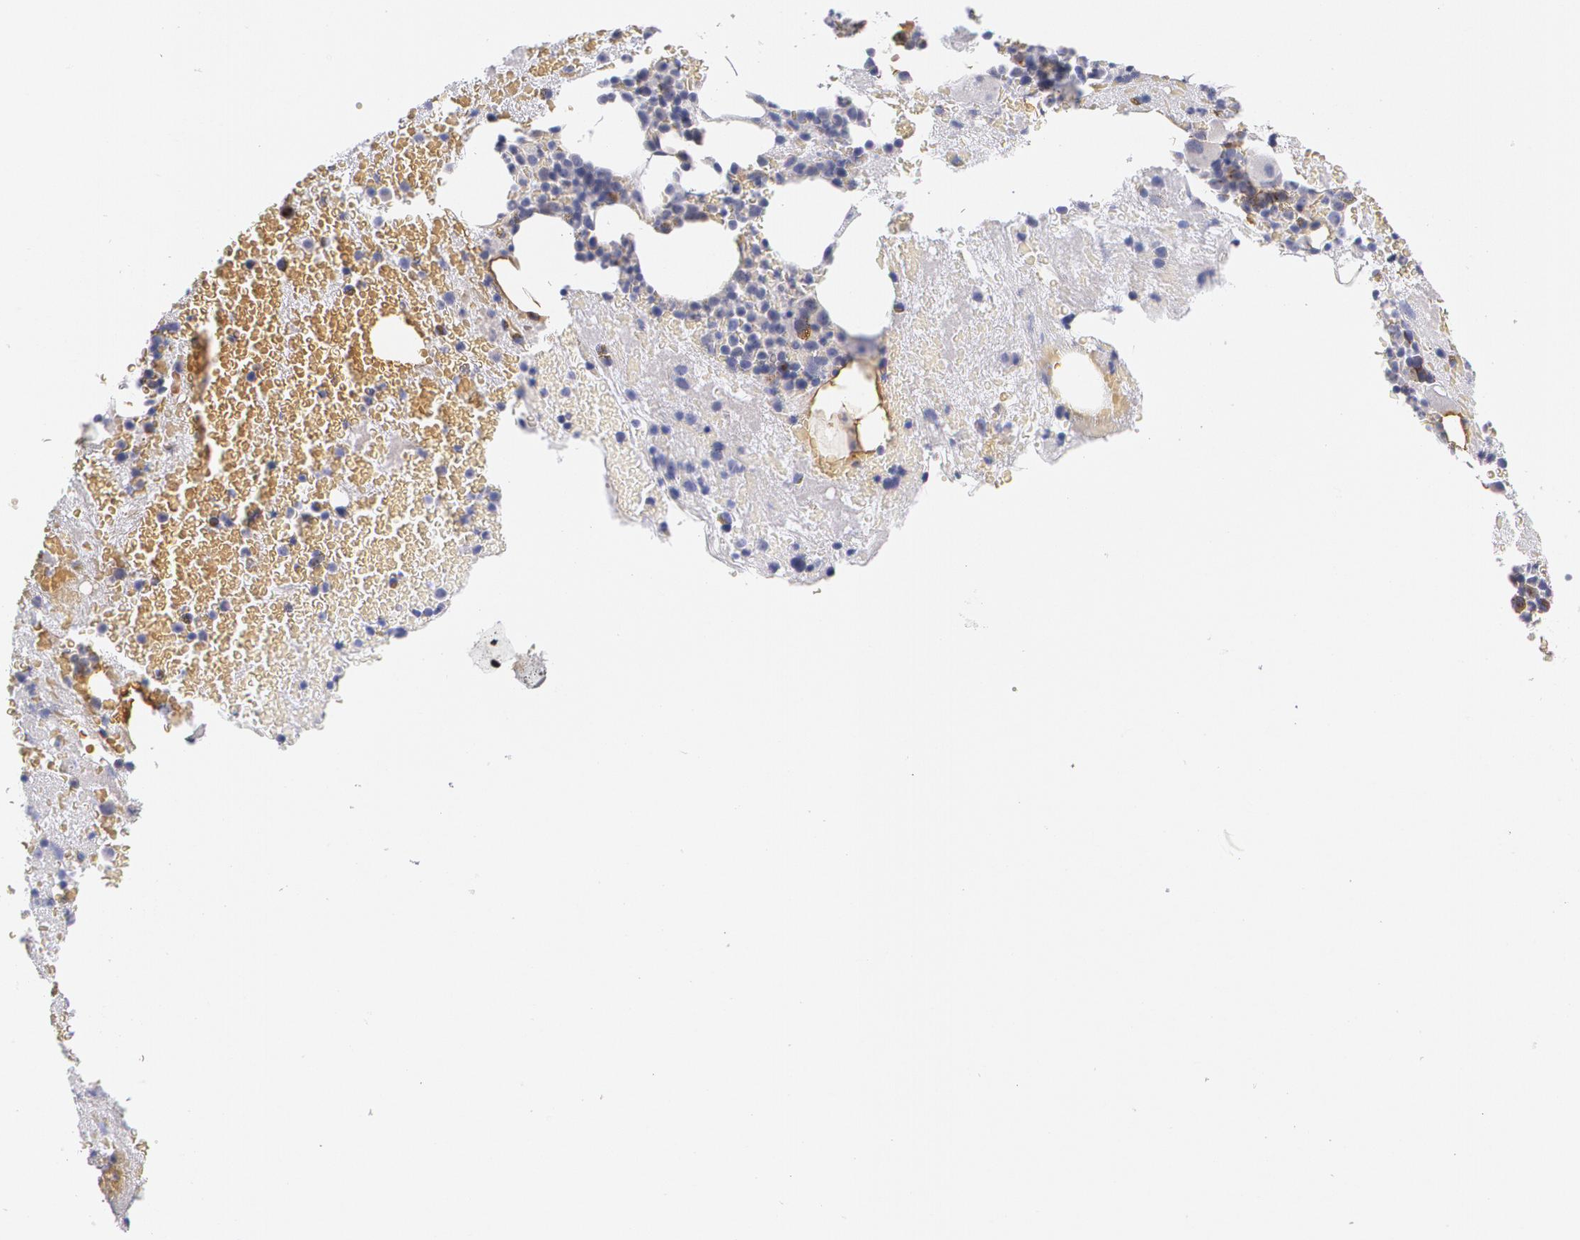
{"staining": {"intensity": "moderate", "quantity": "<25%", "location": "cytoplasmic/membranous"}, "tissue": "bone marrow", "cell_type": "Hematopoietic cells", "image_type": "normal", "snomed": [{"axis": "morphology", "description": "Normal tissue, NOS"}, {"axis": "topography", "description": "Bone marrow"}], "caption": "Protein expression by IHC exhibits moderate cytoplasmic/membranous staining in approximately <25% of hematopoietic cells in normal bone marrow.", "gene": "HMMR", "patient": {"sex": "male", "age": 76}}